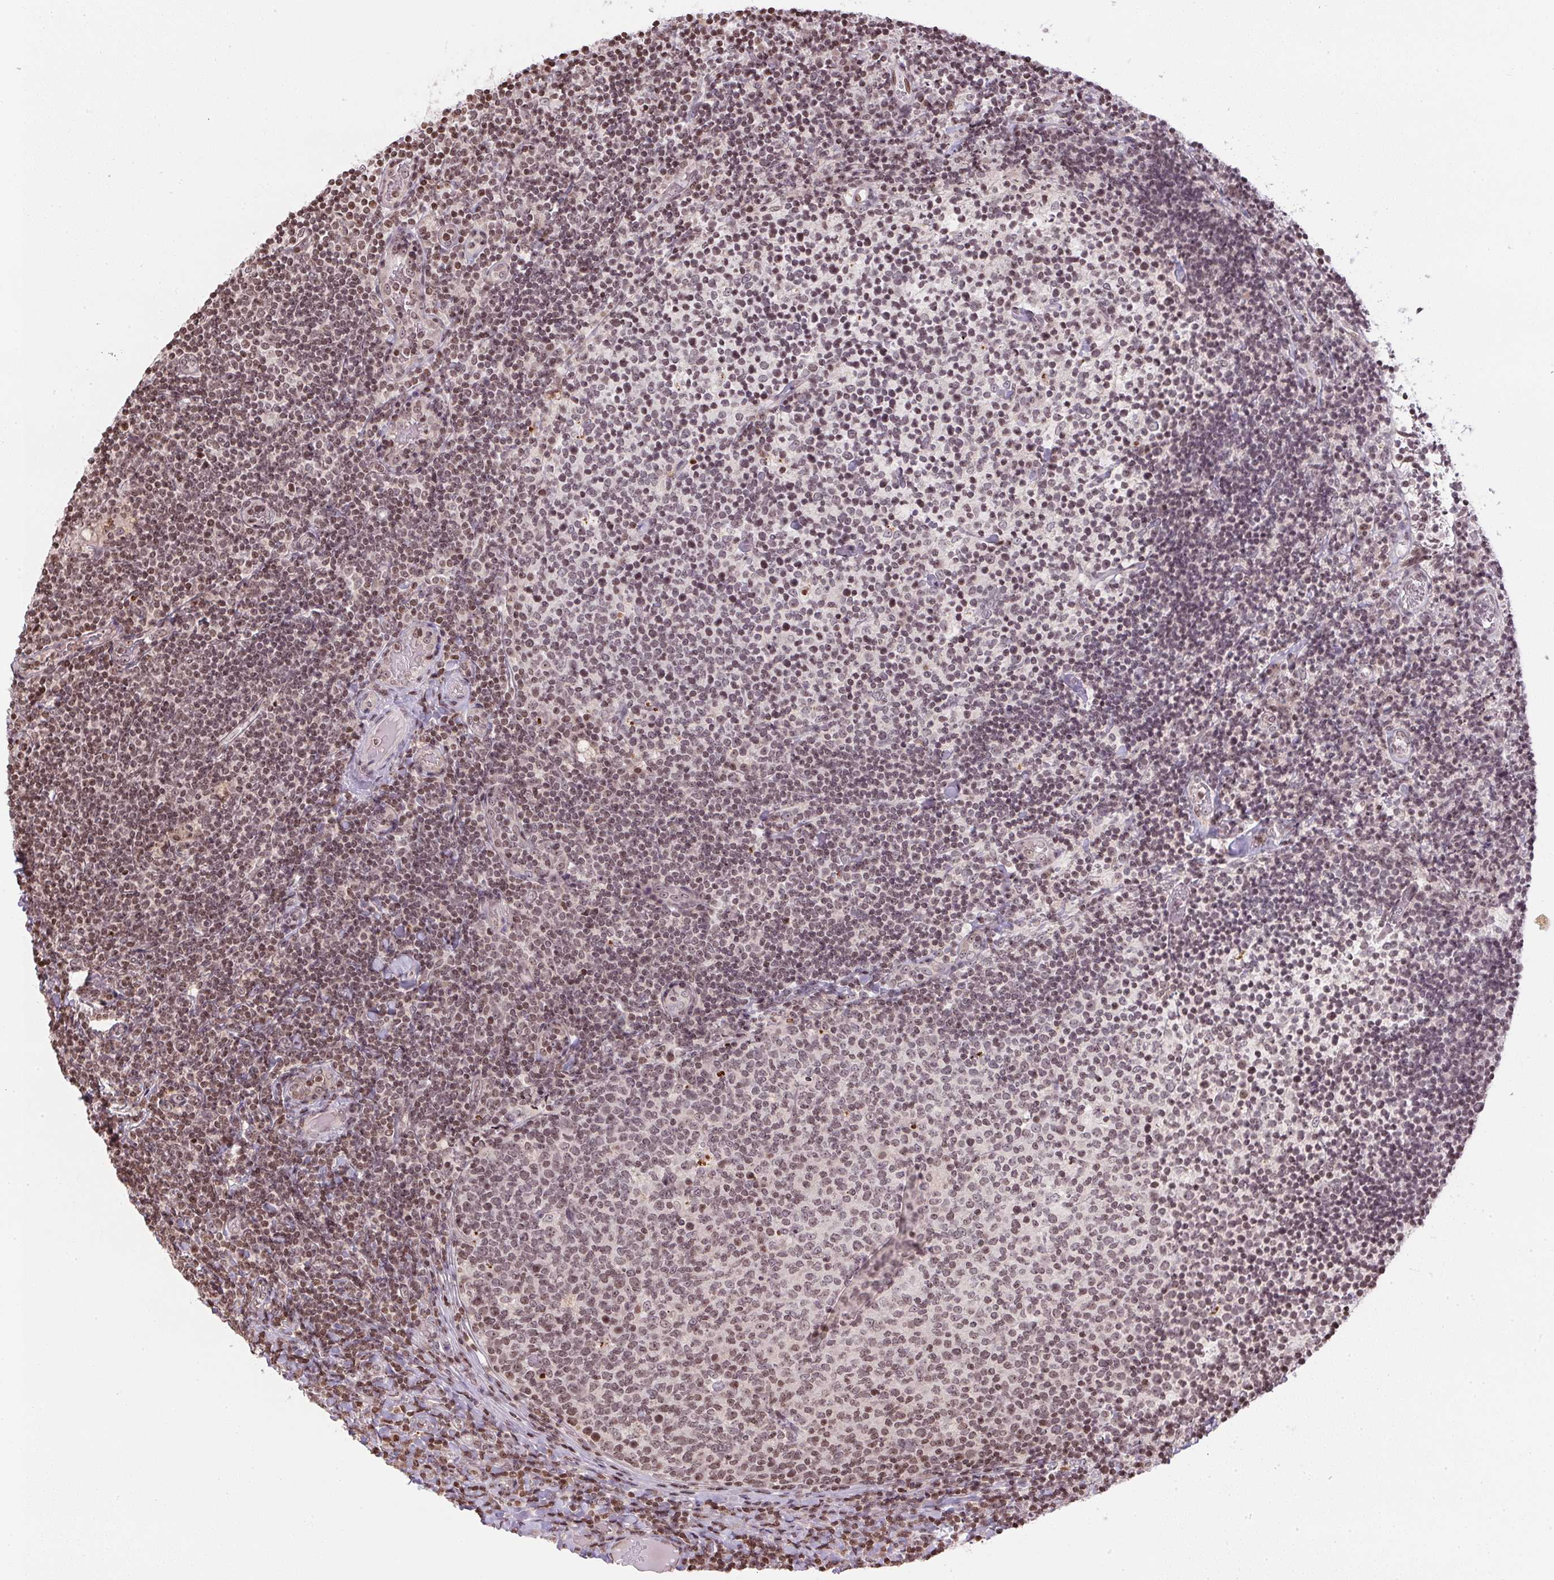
{"staining": {"intensity": "weak", "quantity": "25%-75%", "location": "nuclear"}, "tissue": "tonsil", "cell_type": "Germinal center cells", "image_type": "normal", "snomed": [{"axis": "morphology", "description": "Normal tissue, NOS"}, {"axis": "topography", "description": "Tonsil"}], "caption": "This photomicrograph displays immunohistochemistry staining of unremarkable human tonsil, with low weak nuclear positivity in about 25%-75% of germinal center cells.", "gene": "RNF181", "patient": {"sex": "female", "age": 10}}